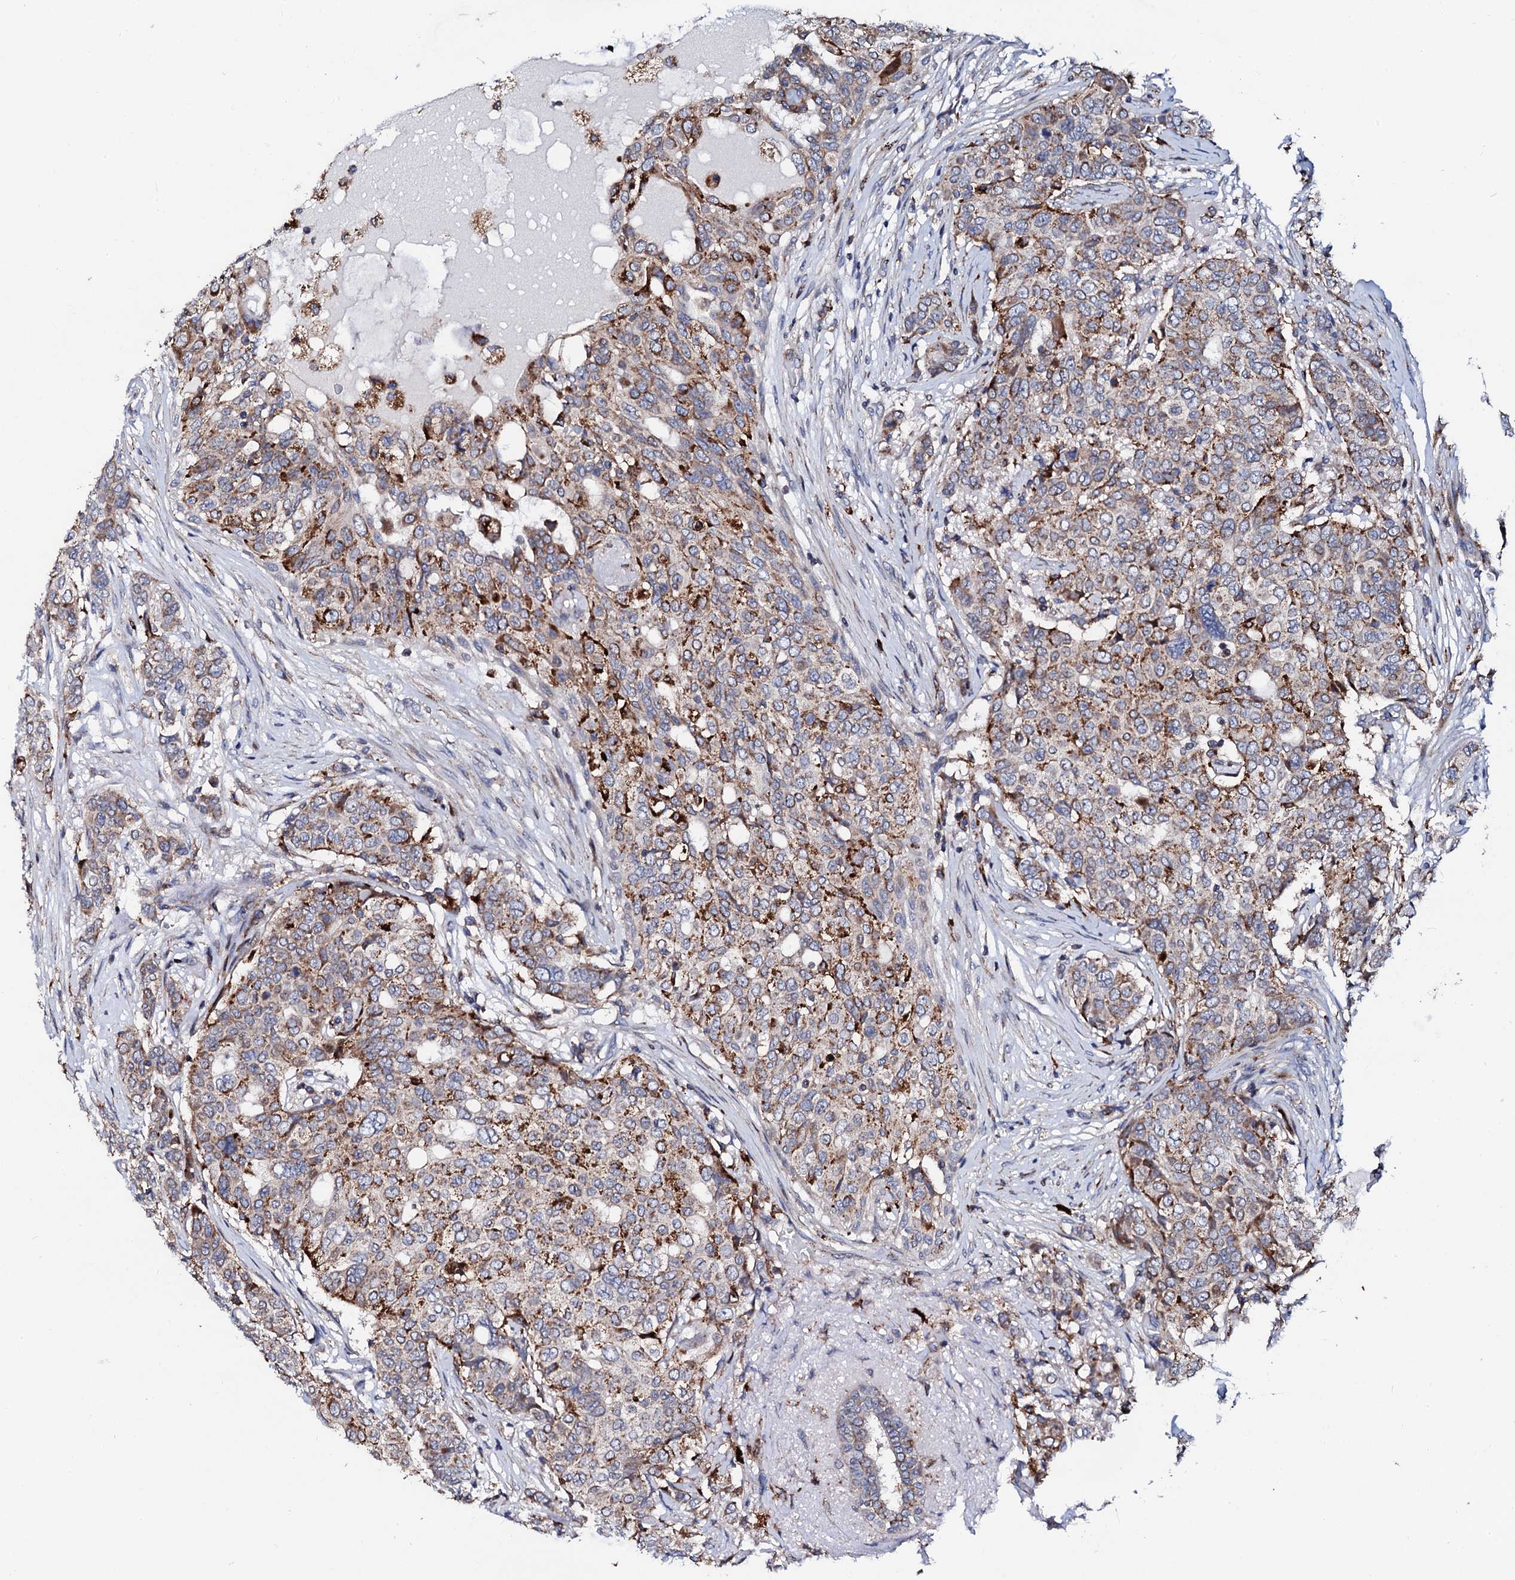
{"staining": {"intensity": "moderate", "quantity": ">75%", "location": "cytoplasmic/membranous"}, "tissue": "breast cancer", "cell_type": "Tumor cells", "image_type": "cancer", "snomed": [{"axis": "morphology", "description": "Lobular carcinoma"}, {"axis": "topography", "description": "Breast"}], "caption": "Lobular carcinoma (breast) tissue reveals moderate cytoplasmic/membranous staining in approximately >75% of tumor cells The staining was performed using DAB (3,3'-diaminobenzidine) to visualize the protein expression in brown, while the nuclei were stained in blue with hematoxylin (Magnification: 20x).", "gene": "TCIRG1", "patient": {"sex": "female", "age": 51}}